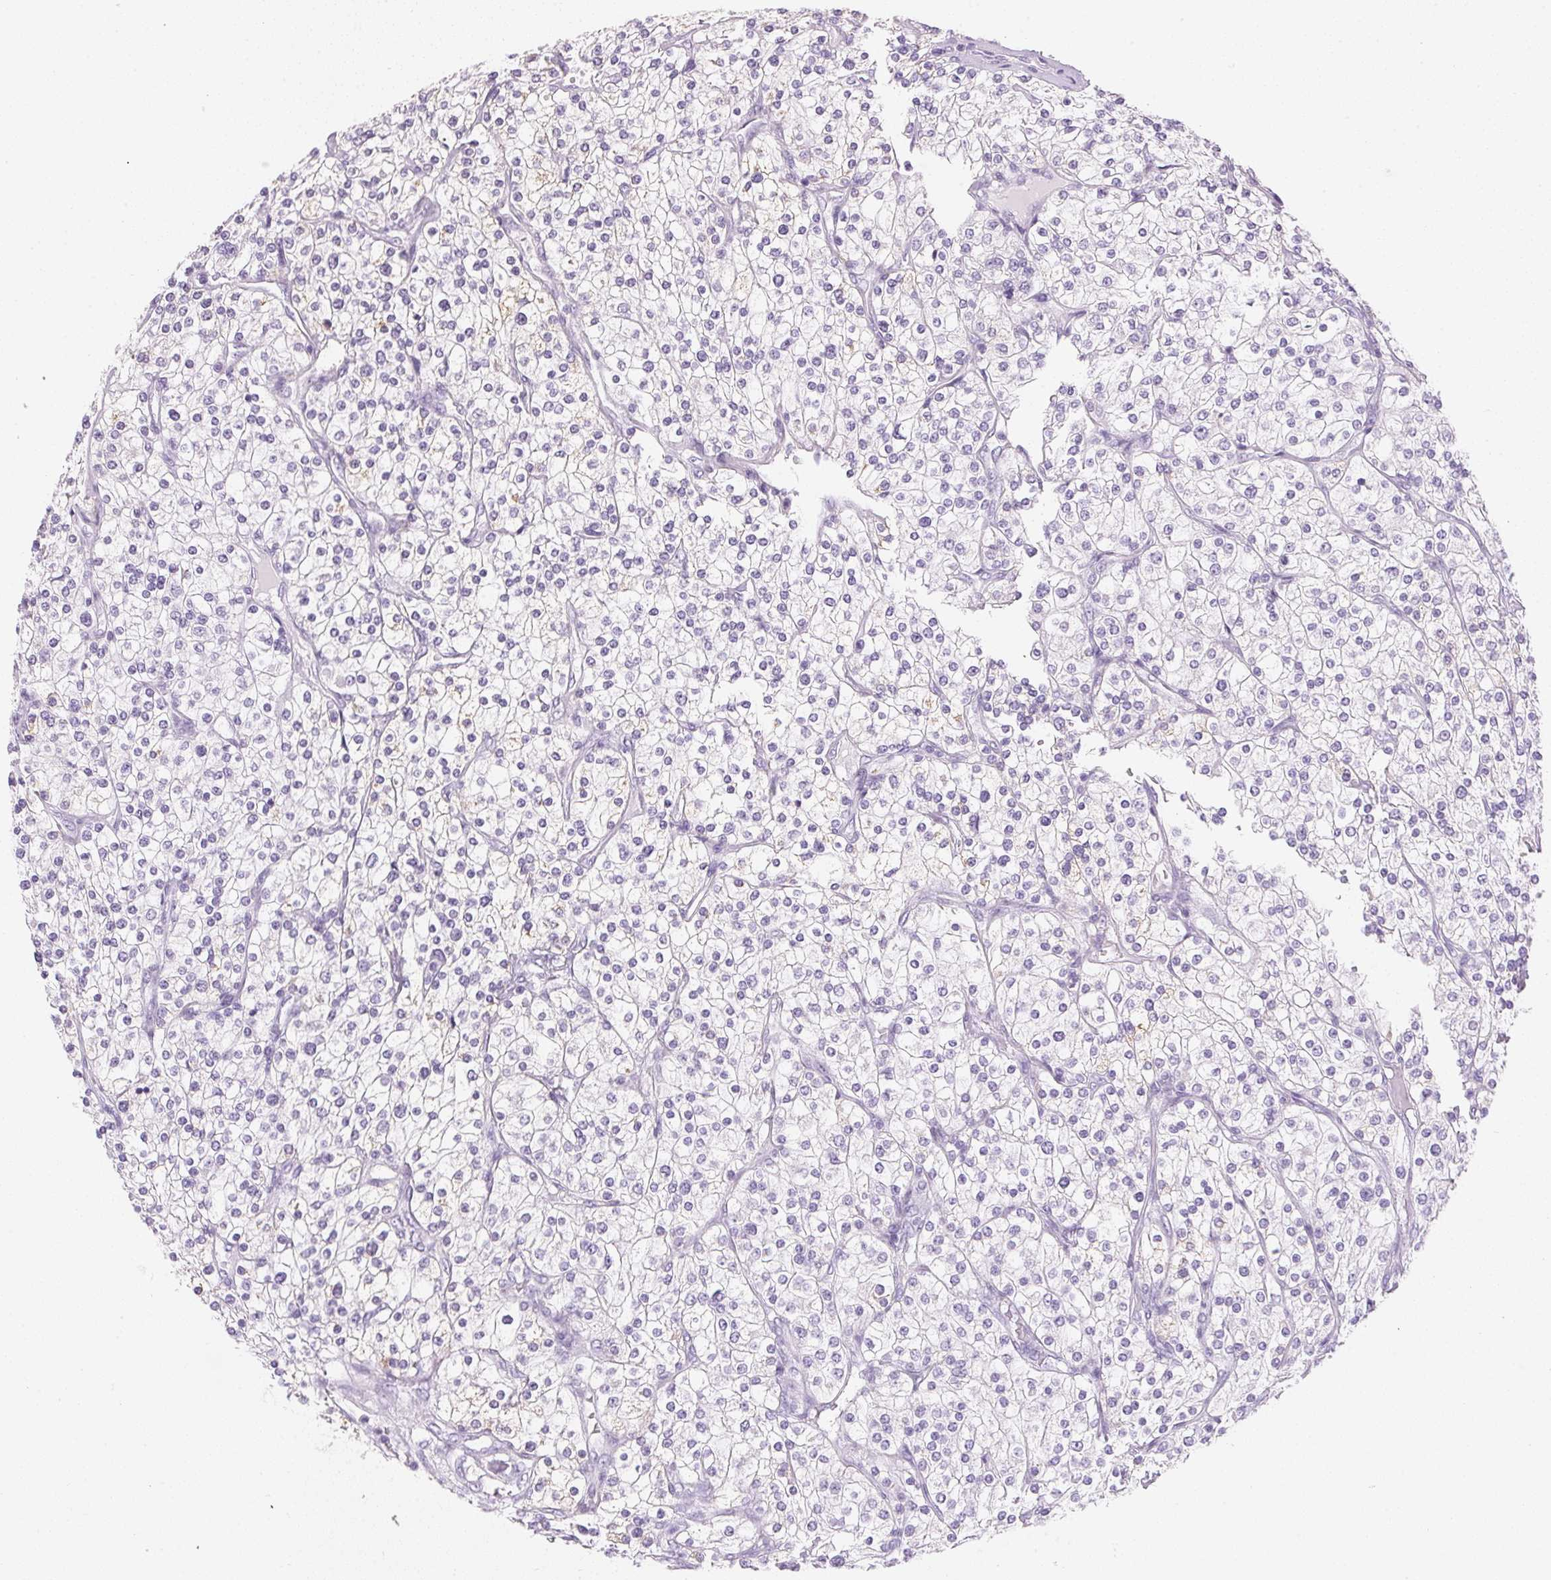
{"staining": {"intensity": "negative", "quantity": "none", "location": "none"}, "tissue": "renal cancer", "cell_type": "Tumor cells", "image_type": "cancer", "snomed": [{"axis": "morphology", "description": "Adenocarcinoma, NOS"}, {"axis": "topography", "description": "Kidney"}], "caption": "IHC photomicrograph of human renal adenocarcinoma stained for a protein (brown), which displays no positivity in tumor cells.", "gene": "IGFBP1", "patient": {"sex": "male", "age": 80}}